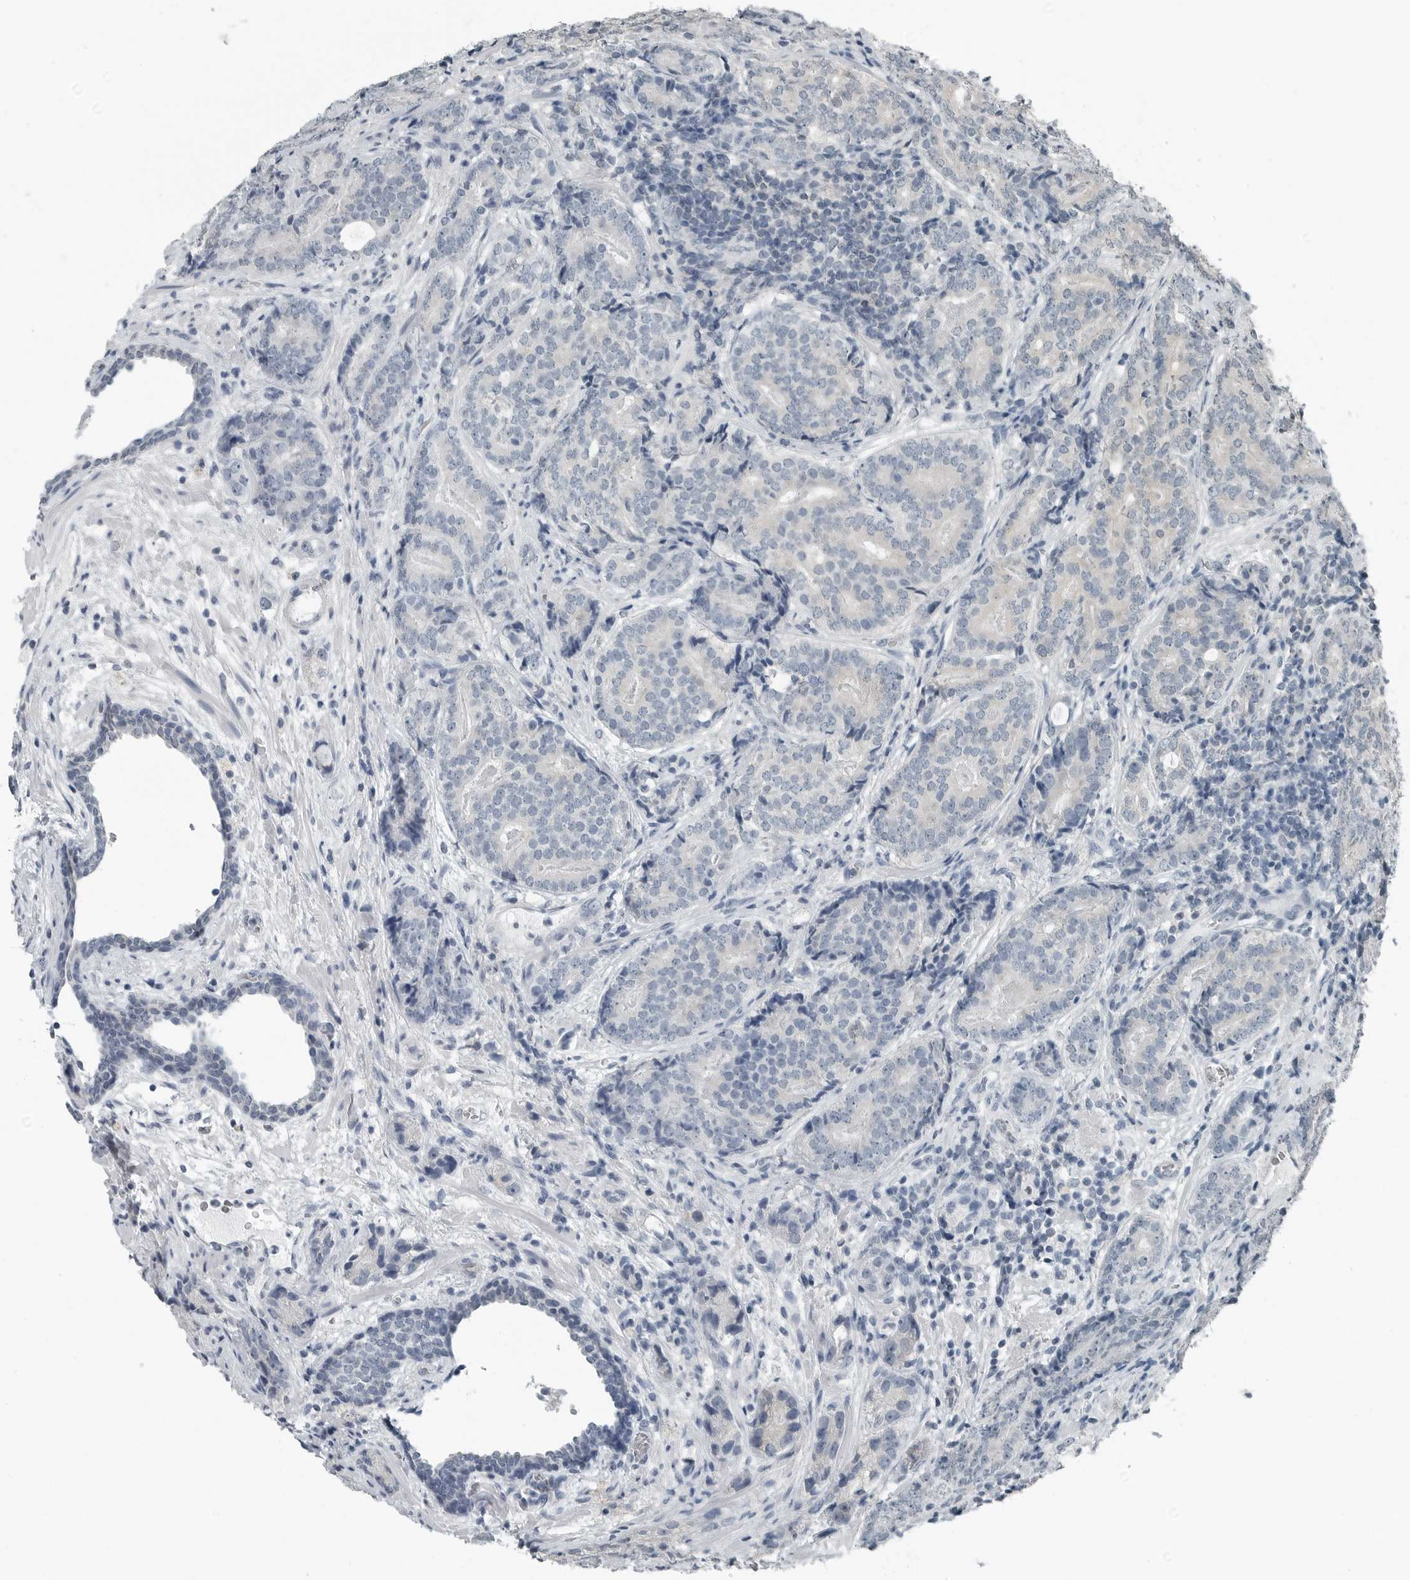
{"staining": {"intensity": "negative", "quantity": "none", "location": "none"}, "tissue": "prostate cancer", "cell_type": "Tumor cells", "image_type": "cancer", "snomed": [{"axis": "morphology", "description": "Adenocarcinoma, High grade"}, {"axis": "topography", "description": "Prostate"}], "caption": "Human prostate high-grade adenocarcinoma stained for a protein using IHC reveals no expression in tumor cells.", "gene": "KYAT1", "patient": {"sex": "male", "age": 56}}